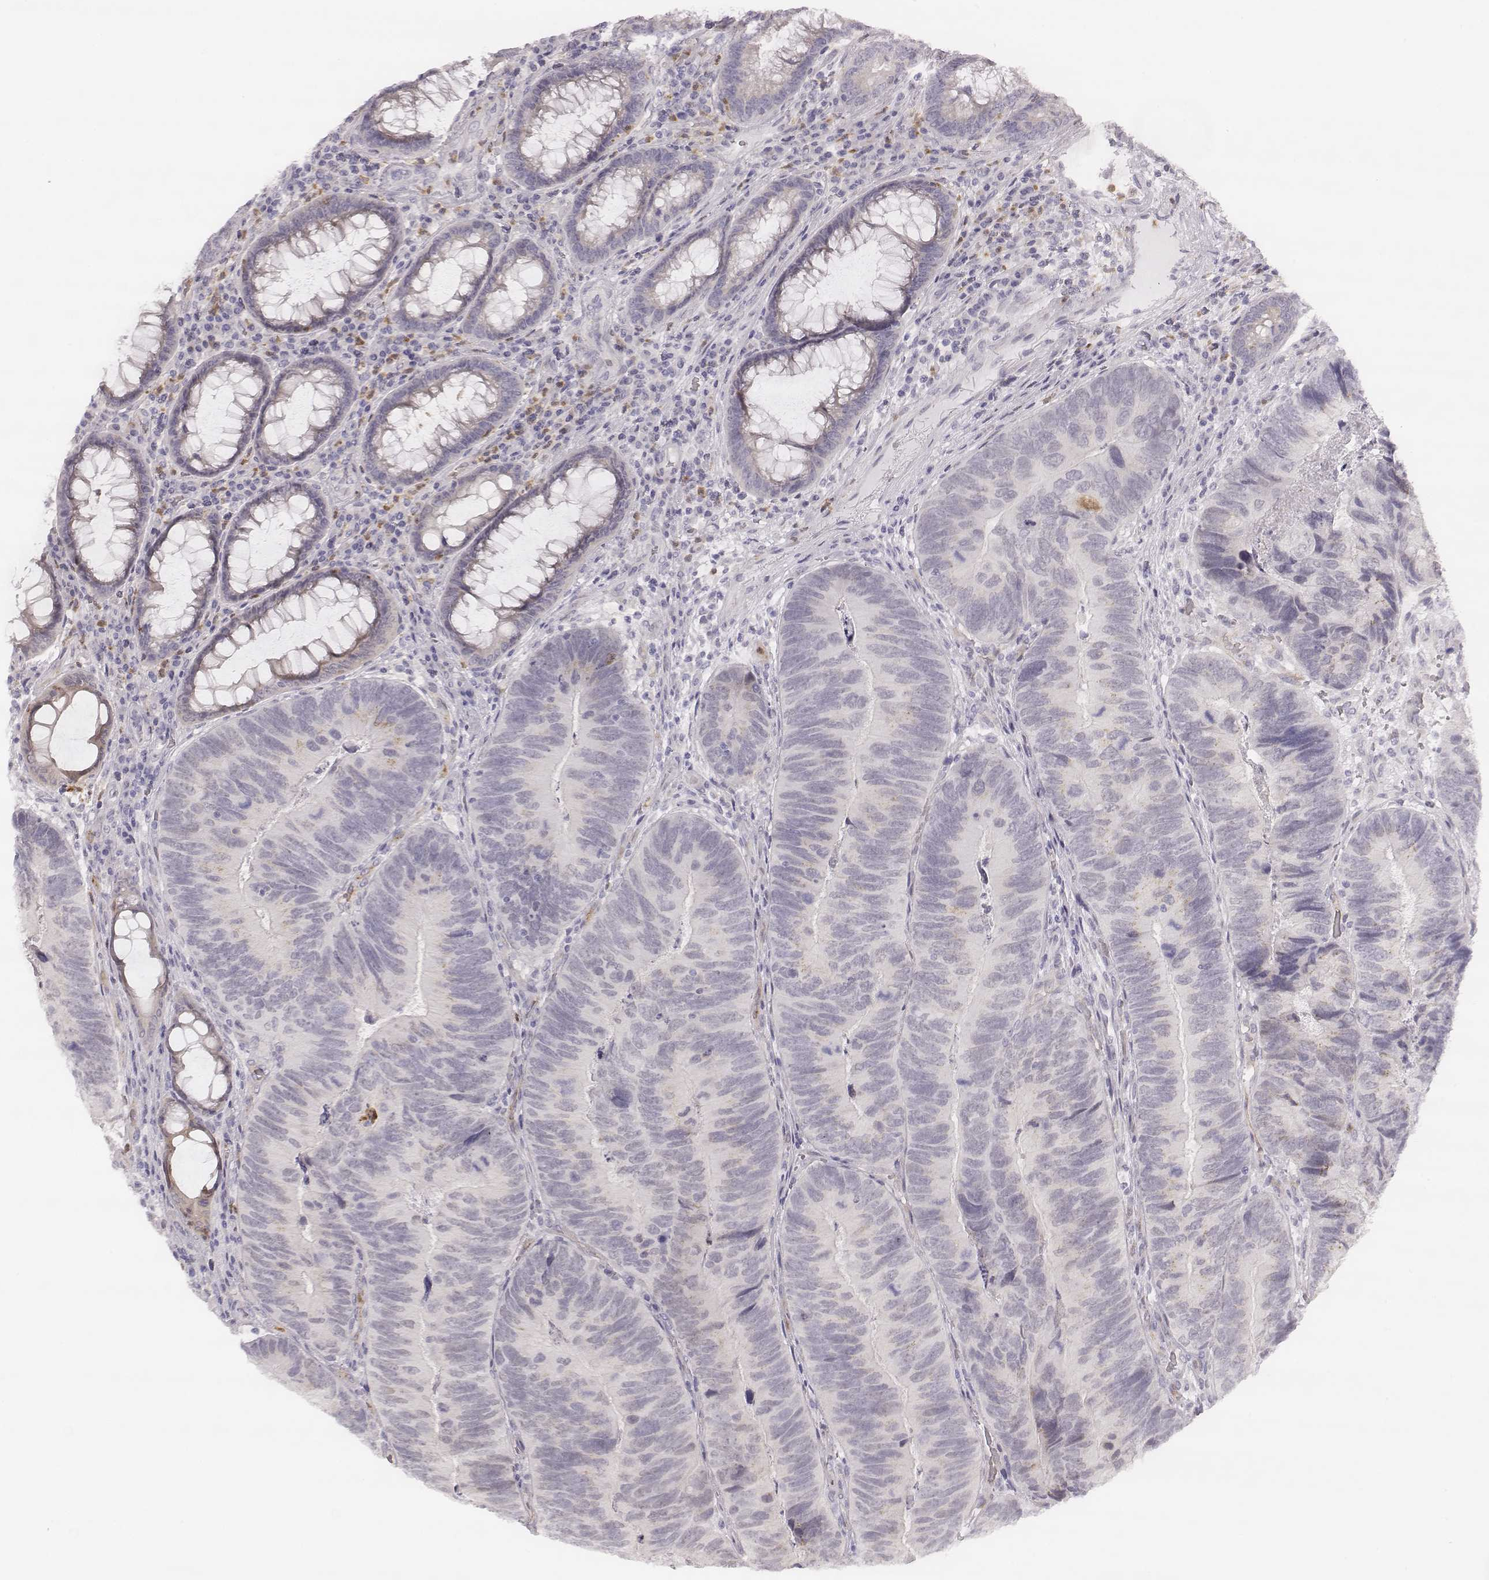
{"staining": {"intensity": "negative", "quantity": "none", "location": "none"}, "tissue": "colorectal cancer", "cell_type": "Tumor cells", "image_type": "cancer", "snomed": [{"axis": "morphology", "description": "Adenocarcinoma, NOS"}, {"axis": "topography", "description": "Colon"}], "caption": "Immunohistochemistry (IHC) photomicrograph of neoplastic tissue: adenocarcinoma (colorectal) stained with DAB displays no significant protein expression in tumor cells.", "gene": "KCNJ12", "patient": {"sex": "female", "age": 67}}